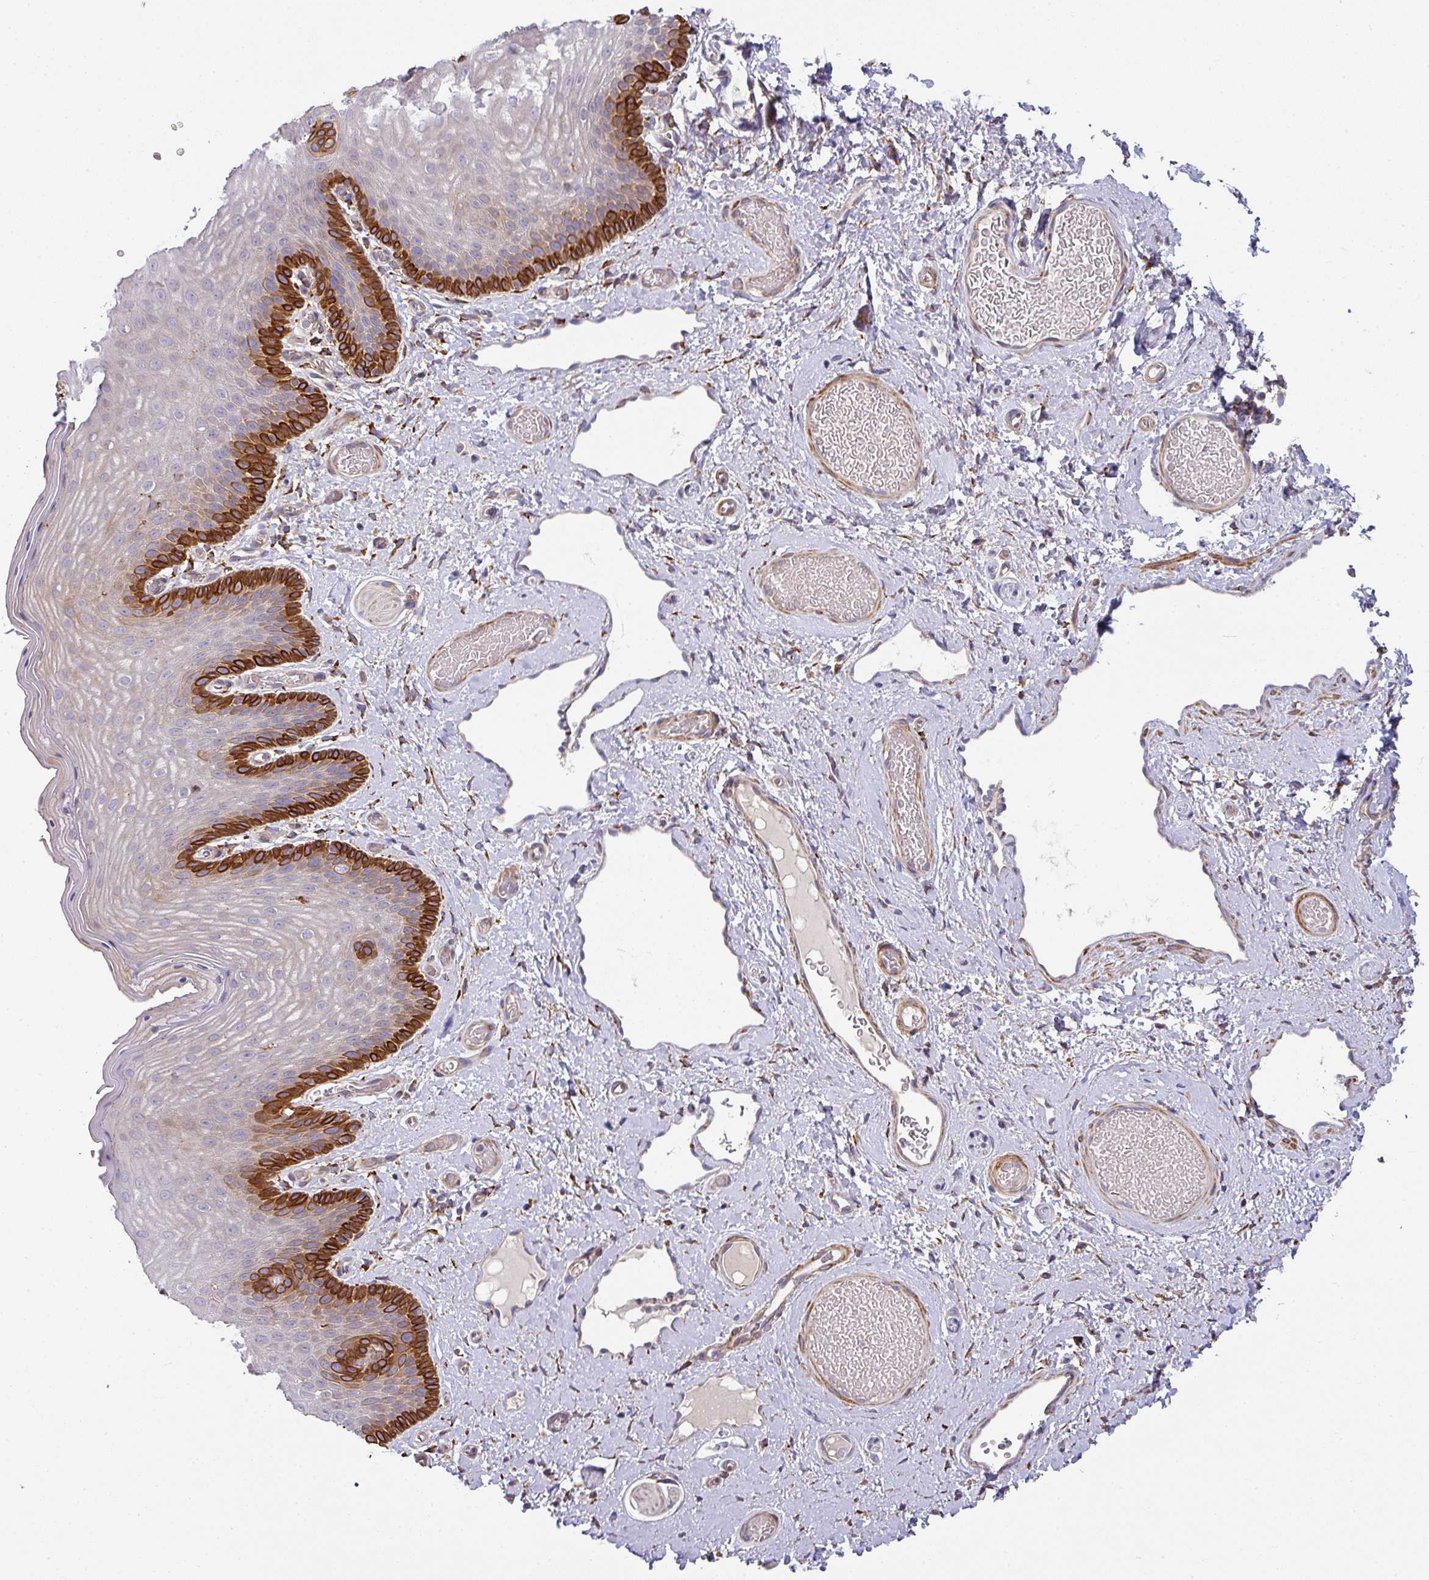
{"staining": {"intensity": "strong", "quantity": "<25%", "location": "cytoplasmic/membranous"}, "tissue": "skin", "cell_type": "Epidermal cells", "image_type": "normal", "snomed": [{"axis": "morphology", "description": "Normal tissue, NOS"}, {"axis": "topography", "description": "Anal"}], "caption": "Immunohistochemical staining of normal human skin demonstrates strong cytoplasmic/membranous protein positivity in about <25% of epidermal cells. The protein of interest is stained brown, and the nuclei are stained in blue (DAB (3,3'-diaminobenzidine) IHC with brightfield microscopy, high magnification).", "gene": "ZNF268", "patient": {"sex": "female", "age": 40}}